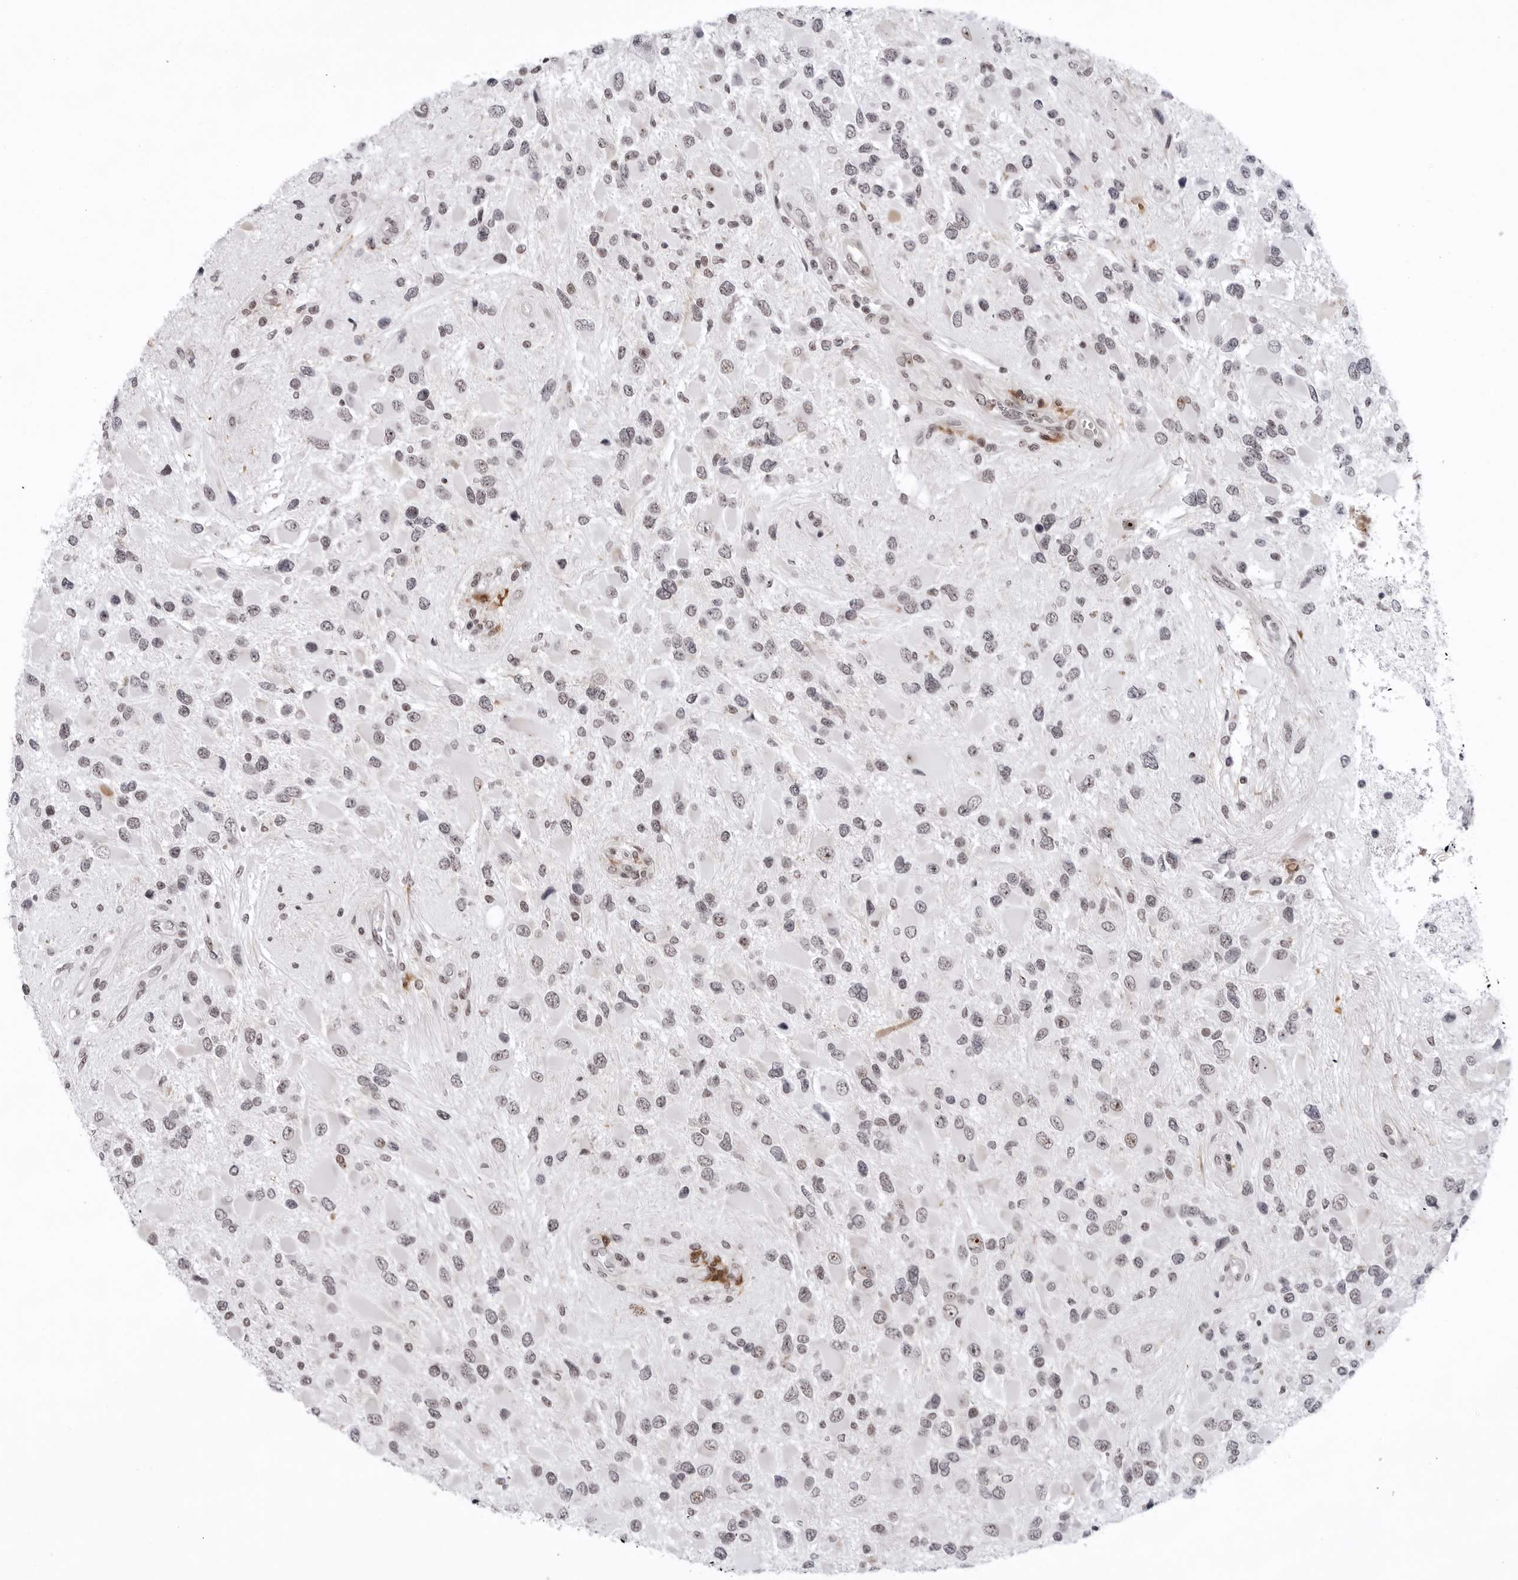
{"staining": {"intensity": "weak", "quantity": ">75%", "location": "nuclear"}, "tissue": "glioma", "cell_type": "Tumor cells", "image_type": "cancer", "snomed": [{"axis": "morphology", "description": "Glioma, malignant, High grade"}, {"axis": "topography", "description": "Brain"}], "caption": "Malignant glioma (high-grade) was stained to show a protein in brown. There is low levels of weak nuclear positivity in approximately >75% of tumor cells.", "gene": "EXOSC10", "patient": {"sex": "male", "age": 53}}